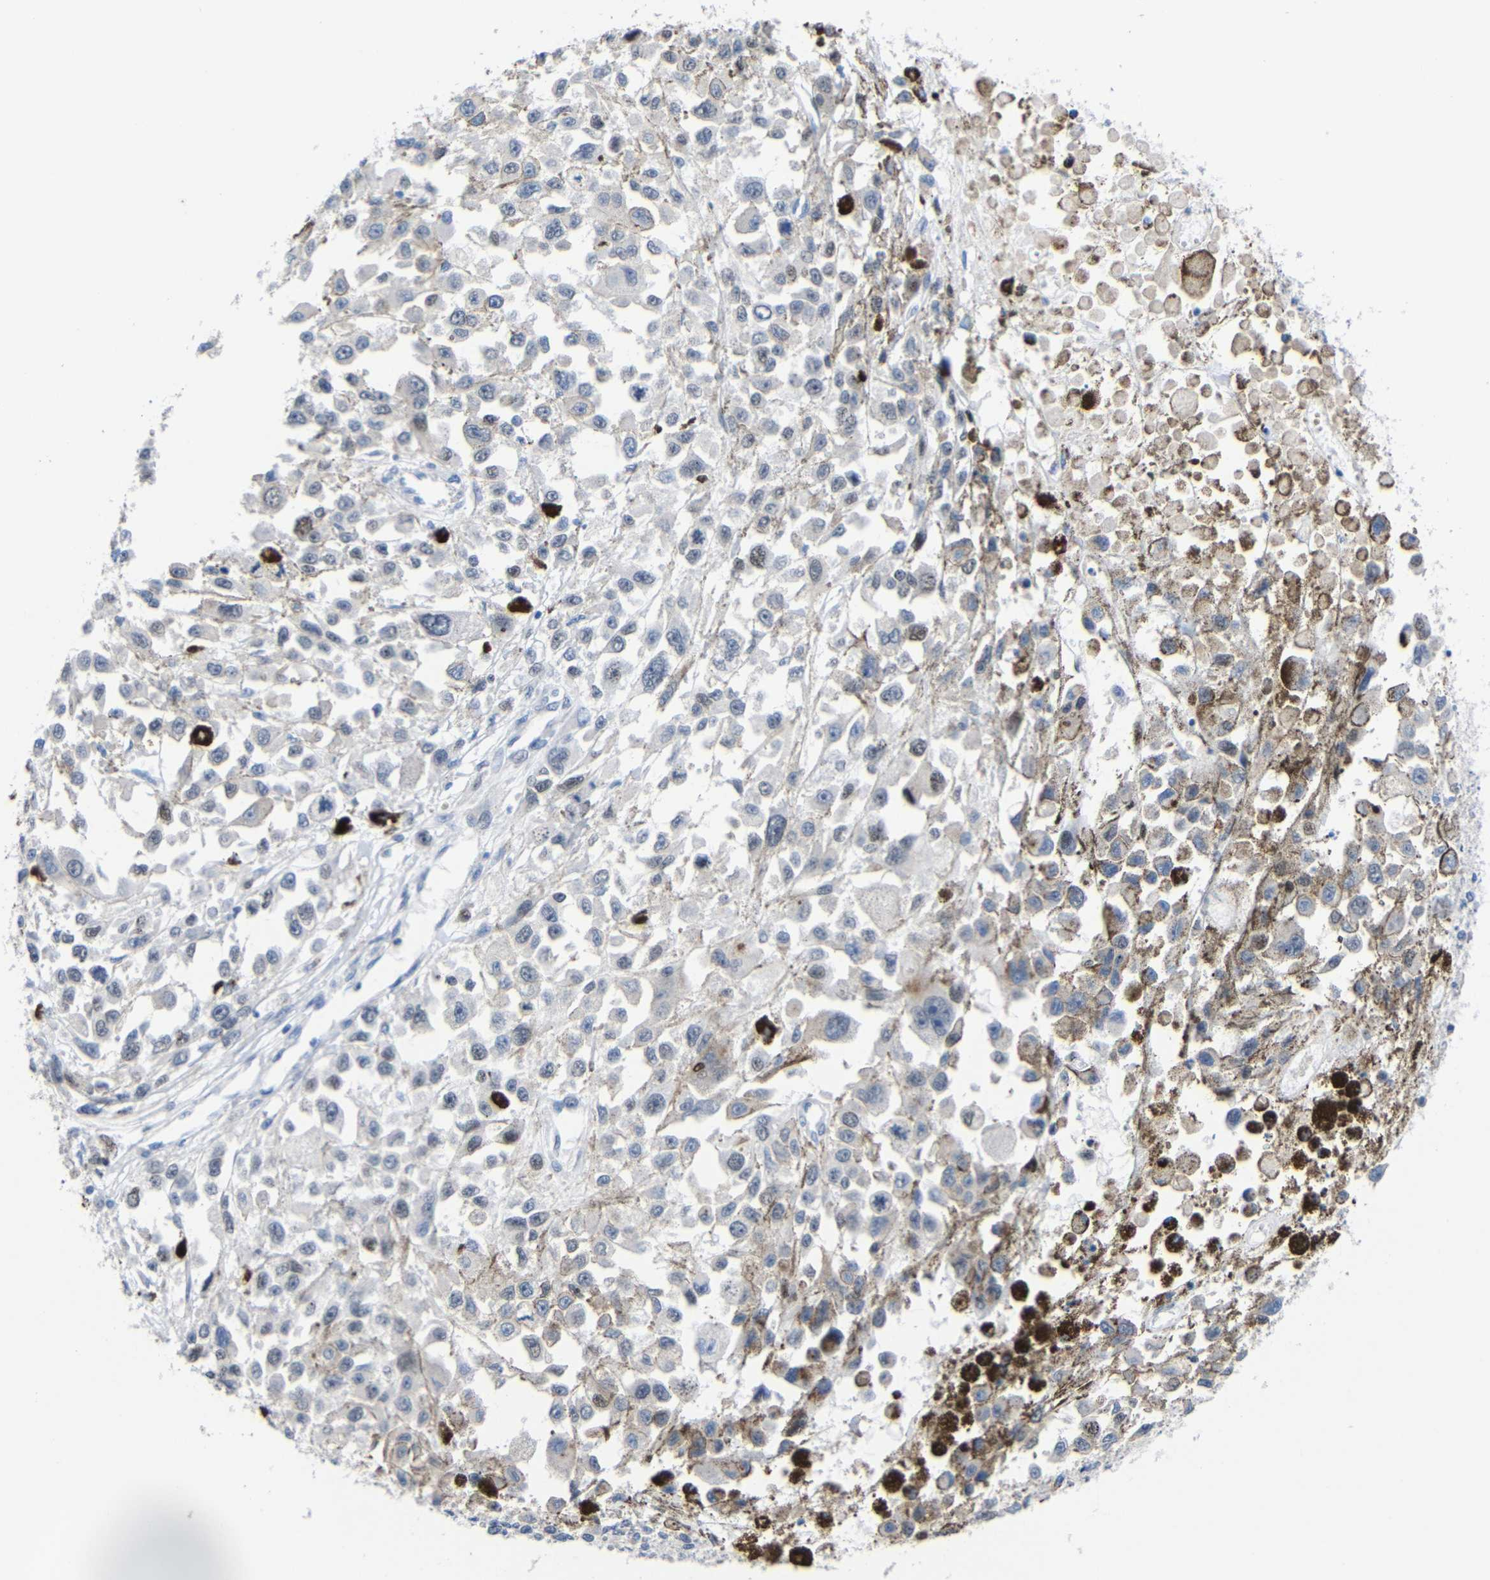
{"staining": {"intensity": "weak", "quantity": "<25%", "location": "nuclear"}, "tissue": "melanoma", "cell_type": "Tumor cells", "image_type": "cancer", "snomed": [{"axis": "morphology", "description": "Malignant melanoma, Metastatic site"}, {"axis": "topography", "description": "Lymph node"}], "caption": "Tumor cells are negative for protein expression in human melanoma.", "gene": "CMTM1", "patient": {"sex": "male", "age": 59}}